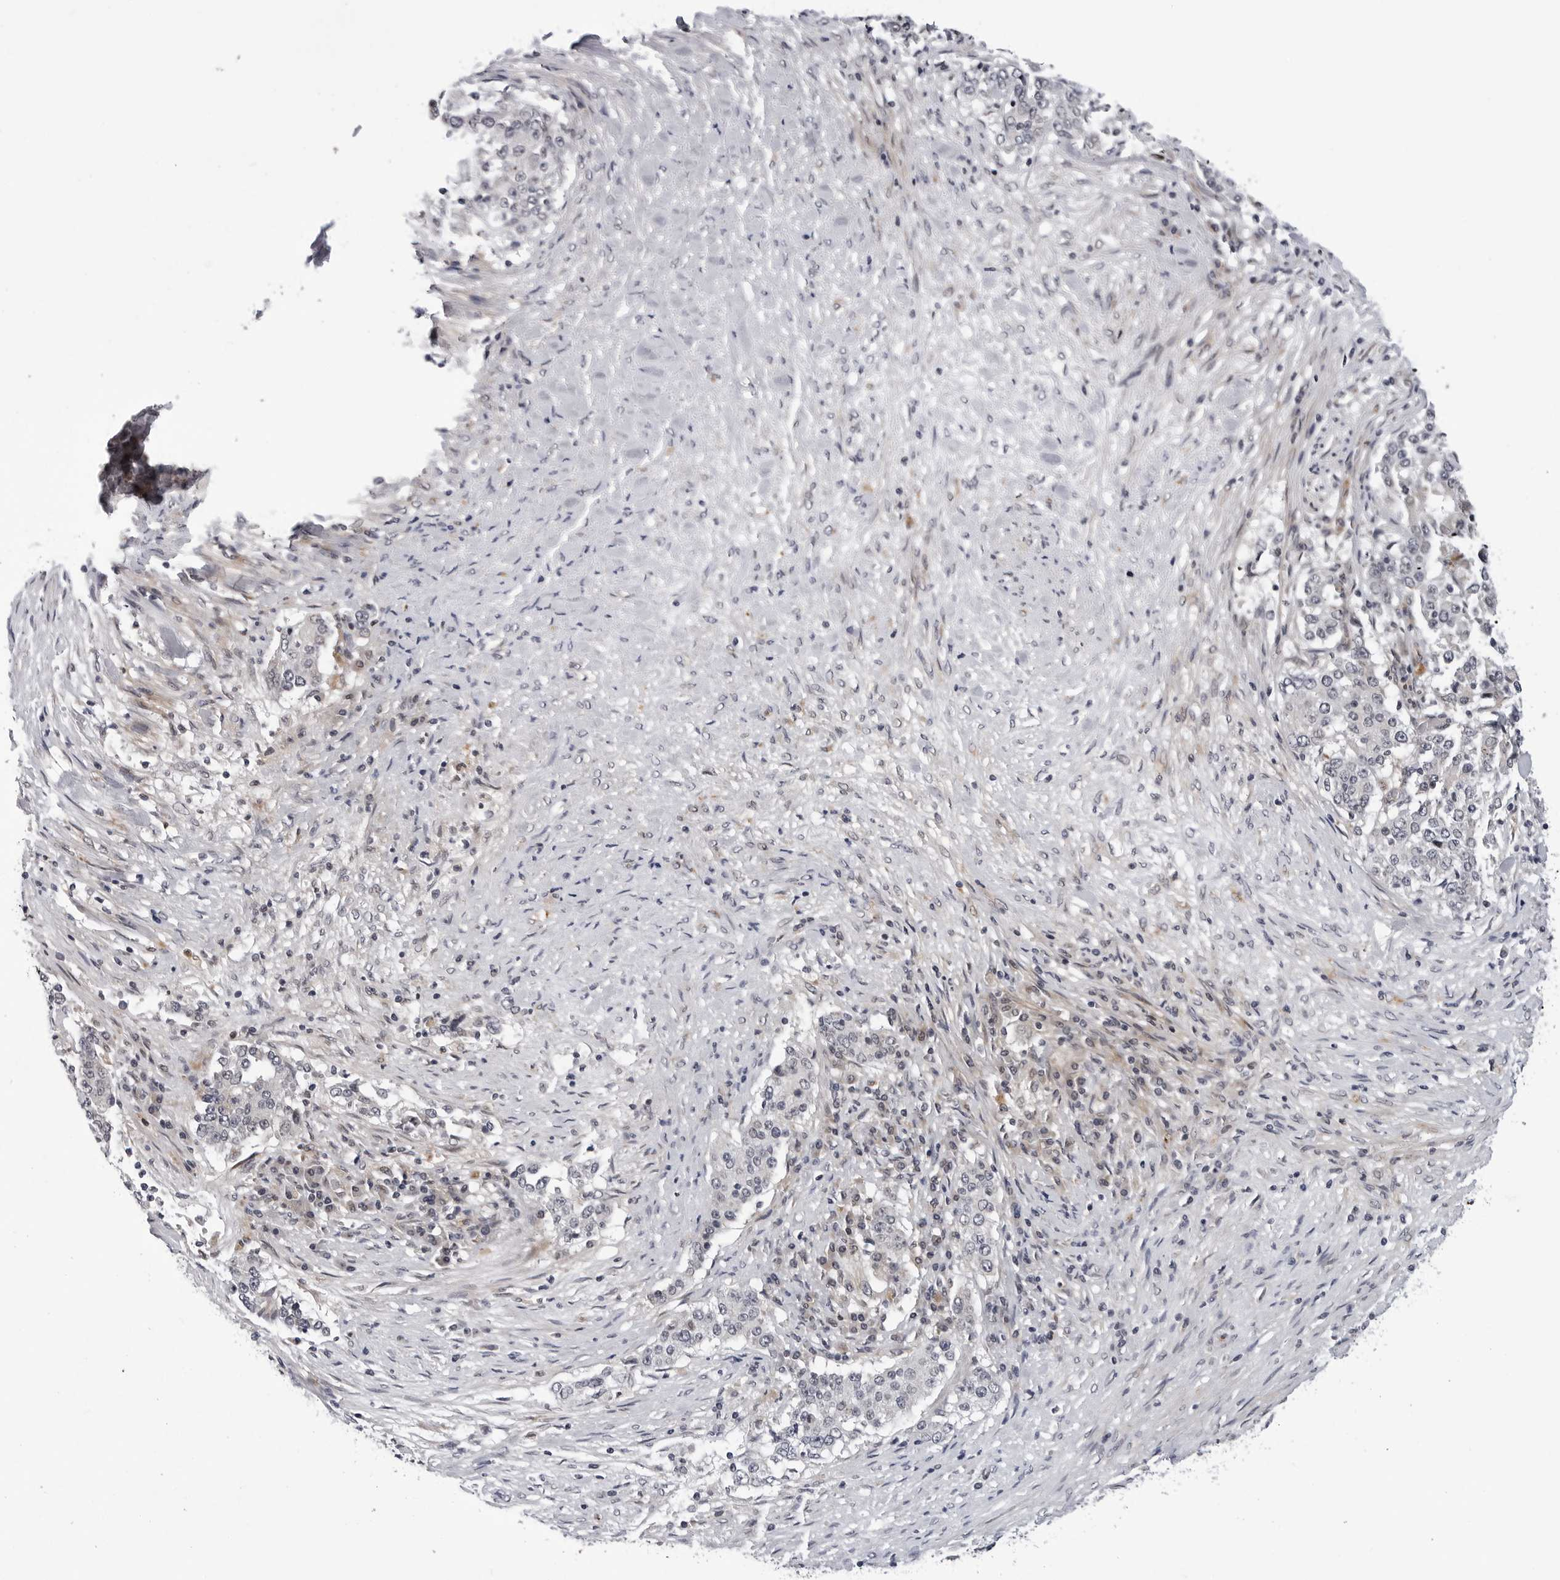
{"staining": {"intensity": "negative", "quantity": "none", "location": "none"}, "tissue": "stomach cancer", "cell_type": "Tumor cells", "image_type": "cancer", "snomed": [{"axis": "morphology", "description": "Adenocarcinoma, NOS"}, {"axis": "topography", "description": "Stomach"}], "caption": "This is a image of immunohistochemistry staining of stomach cancer (adenocarcinoma), which shows no expression in tumor cells.", "gene": "KIAA1614", "patient": {"sex": "male", "age": 59}}